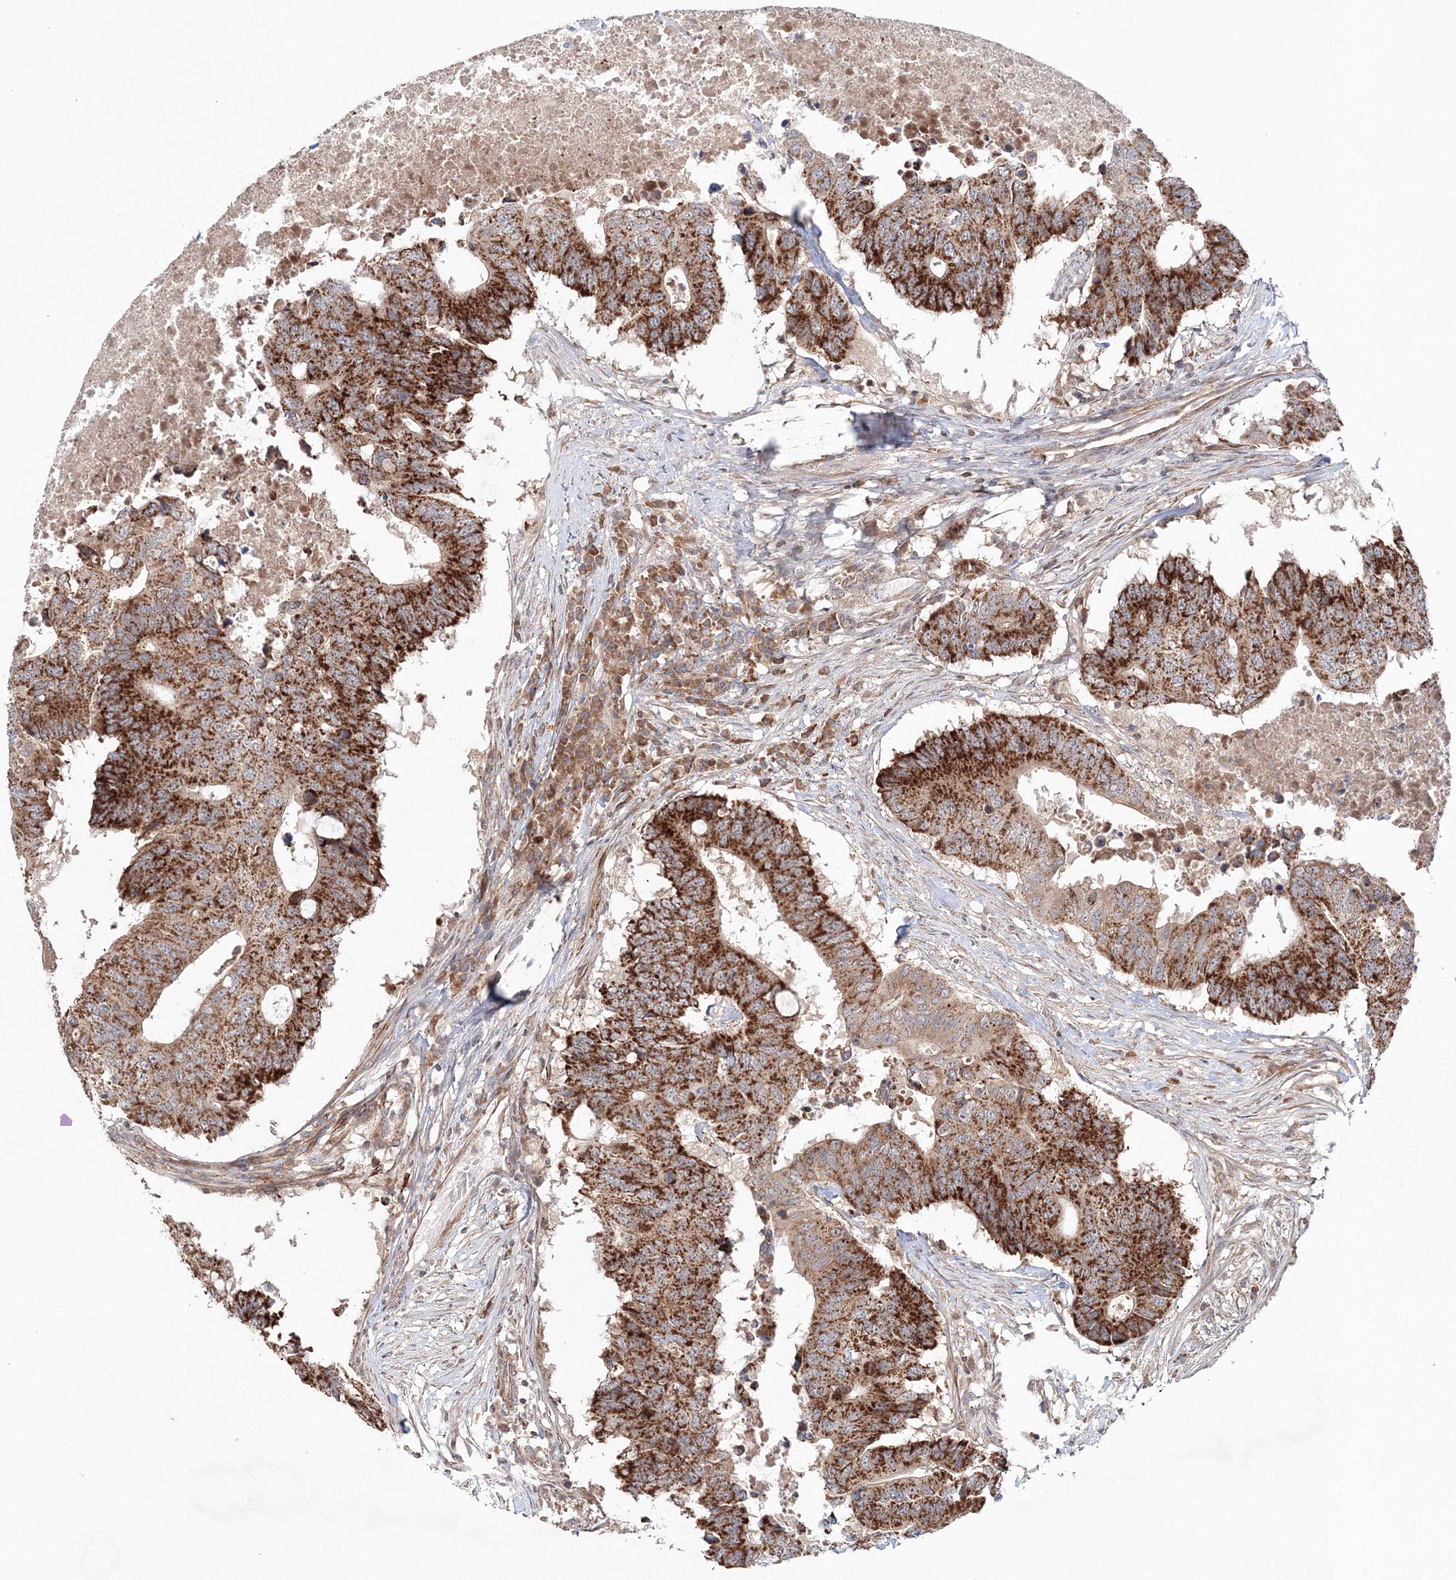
{"staining": {"intensity": "strong", "quantity": ">75%", "location": "cytoplasmic/membranous"}, "tissue": "colorectal cancer", "cell_type": "Tumor cells", "image_type": "cancer", "snomed": [{"axis": "morphology", "description": "Adenocarcinoma, NOS"}, {"axis": "topography", "description": "Colon"}], "caption": "Immunohistochemistry (IHC) photomicrograph of colorectal cancer stained for a protein (brown), which demonstrates high levels of strong cytoplasmic/membranous staining in about >75% of tumor cells.", "gene": "NOA1", "patient": {"sex": "male", "age": 71}}